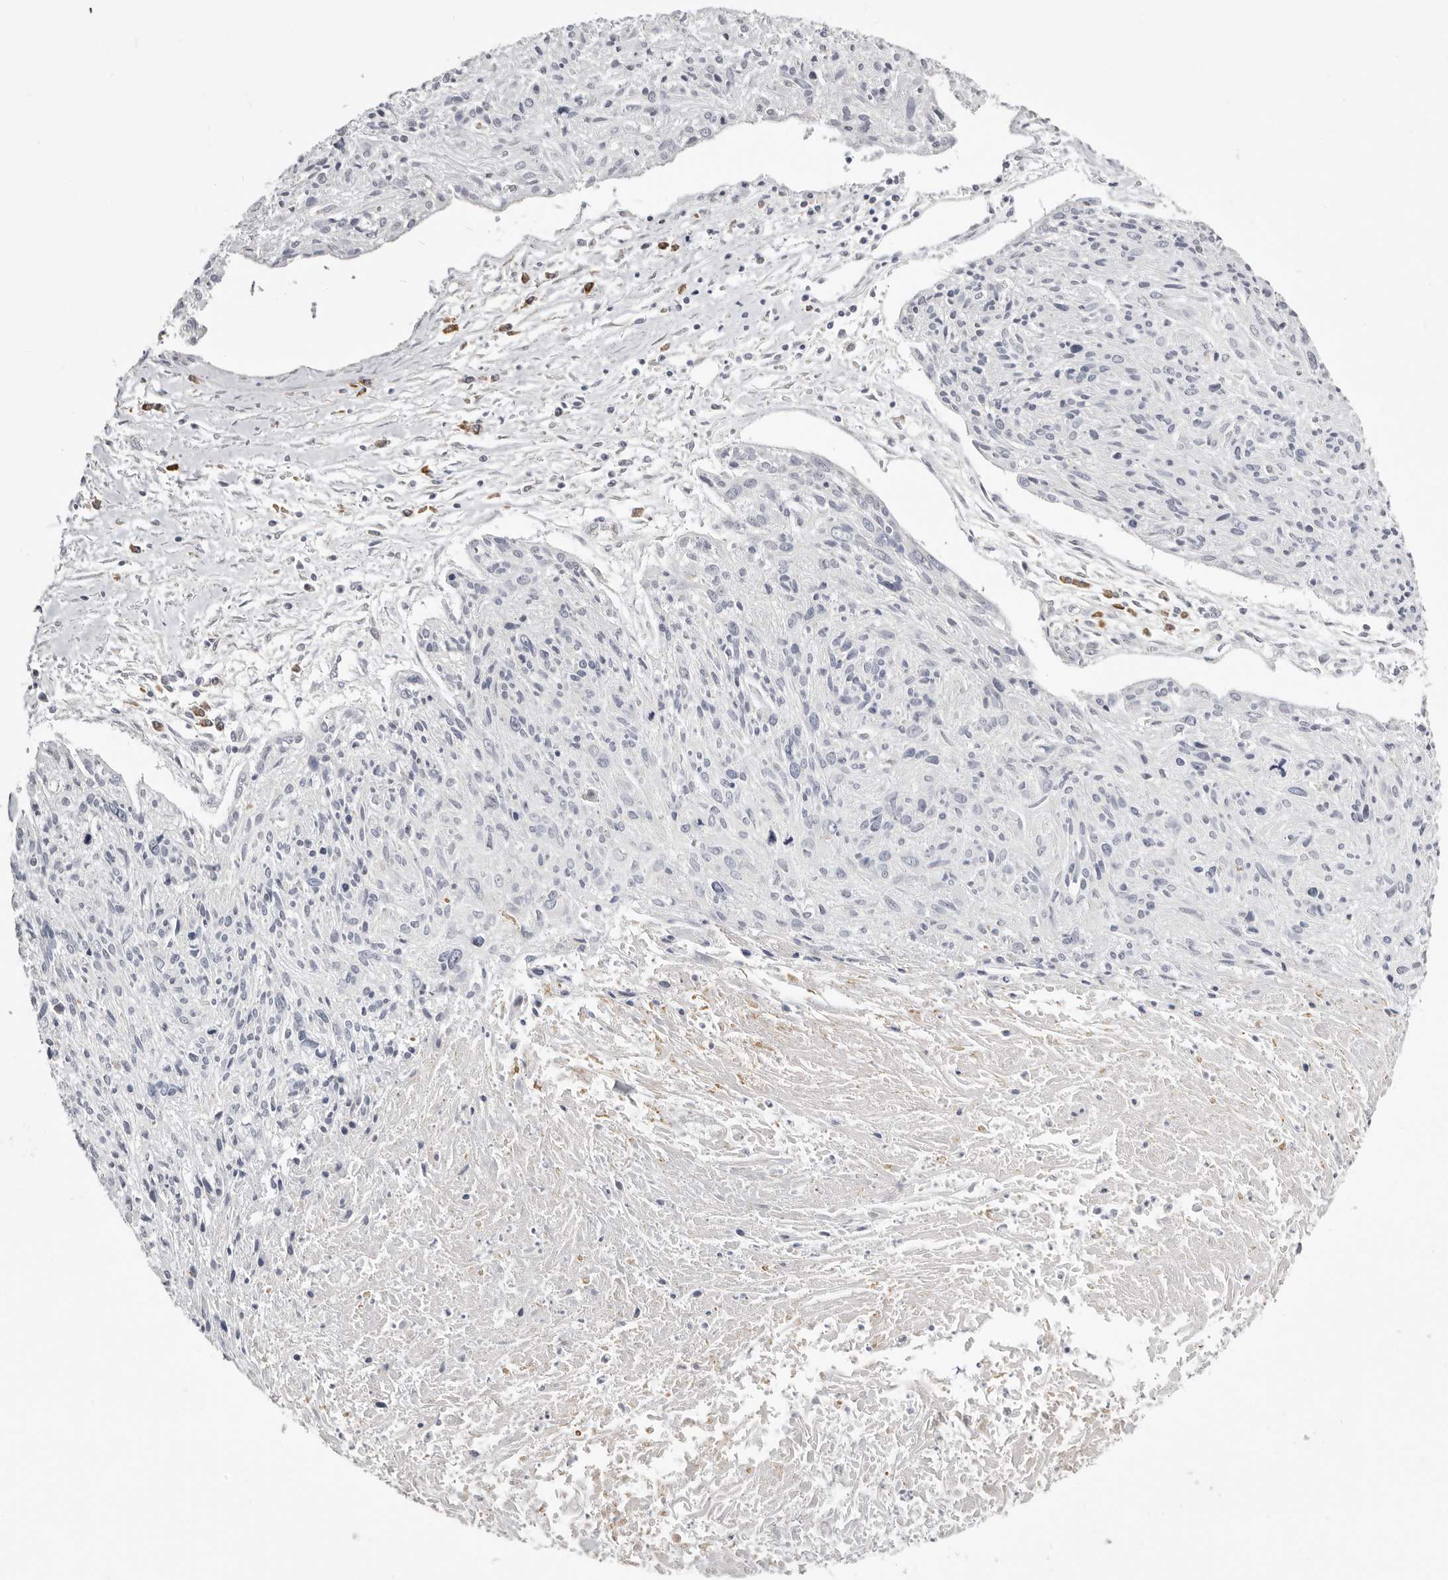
{"staining": {"intensity": "negative", "quantity": "none", "location": "none"}, "tissue": "cervical cancer", "cell_type": "Tumor cells", "image_type": "cancer", "snomed": [{"axis": "morphology", "description": "Squamous cell carcinoma, NOS"}, {"axis": "topography", "description": "Cervix"}], "caption": "The image shows no significant expression in tumor cells of cervical squamous cell carcinoma.", "gene": "IL32", "patient": {"sex": "female", "age": 51}}